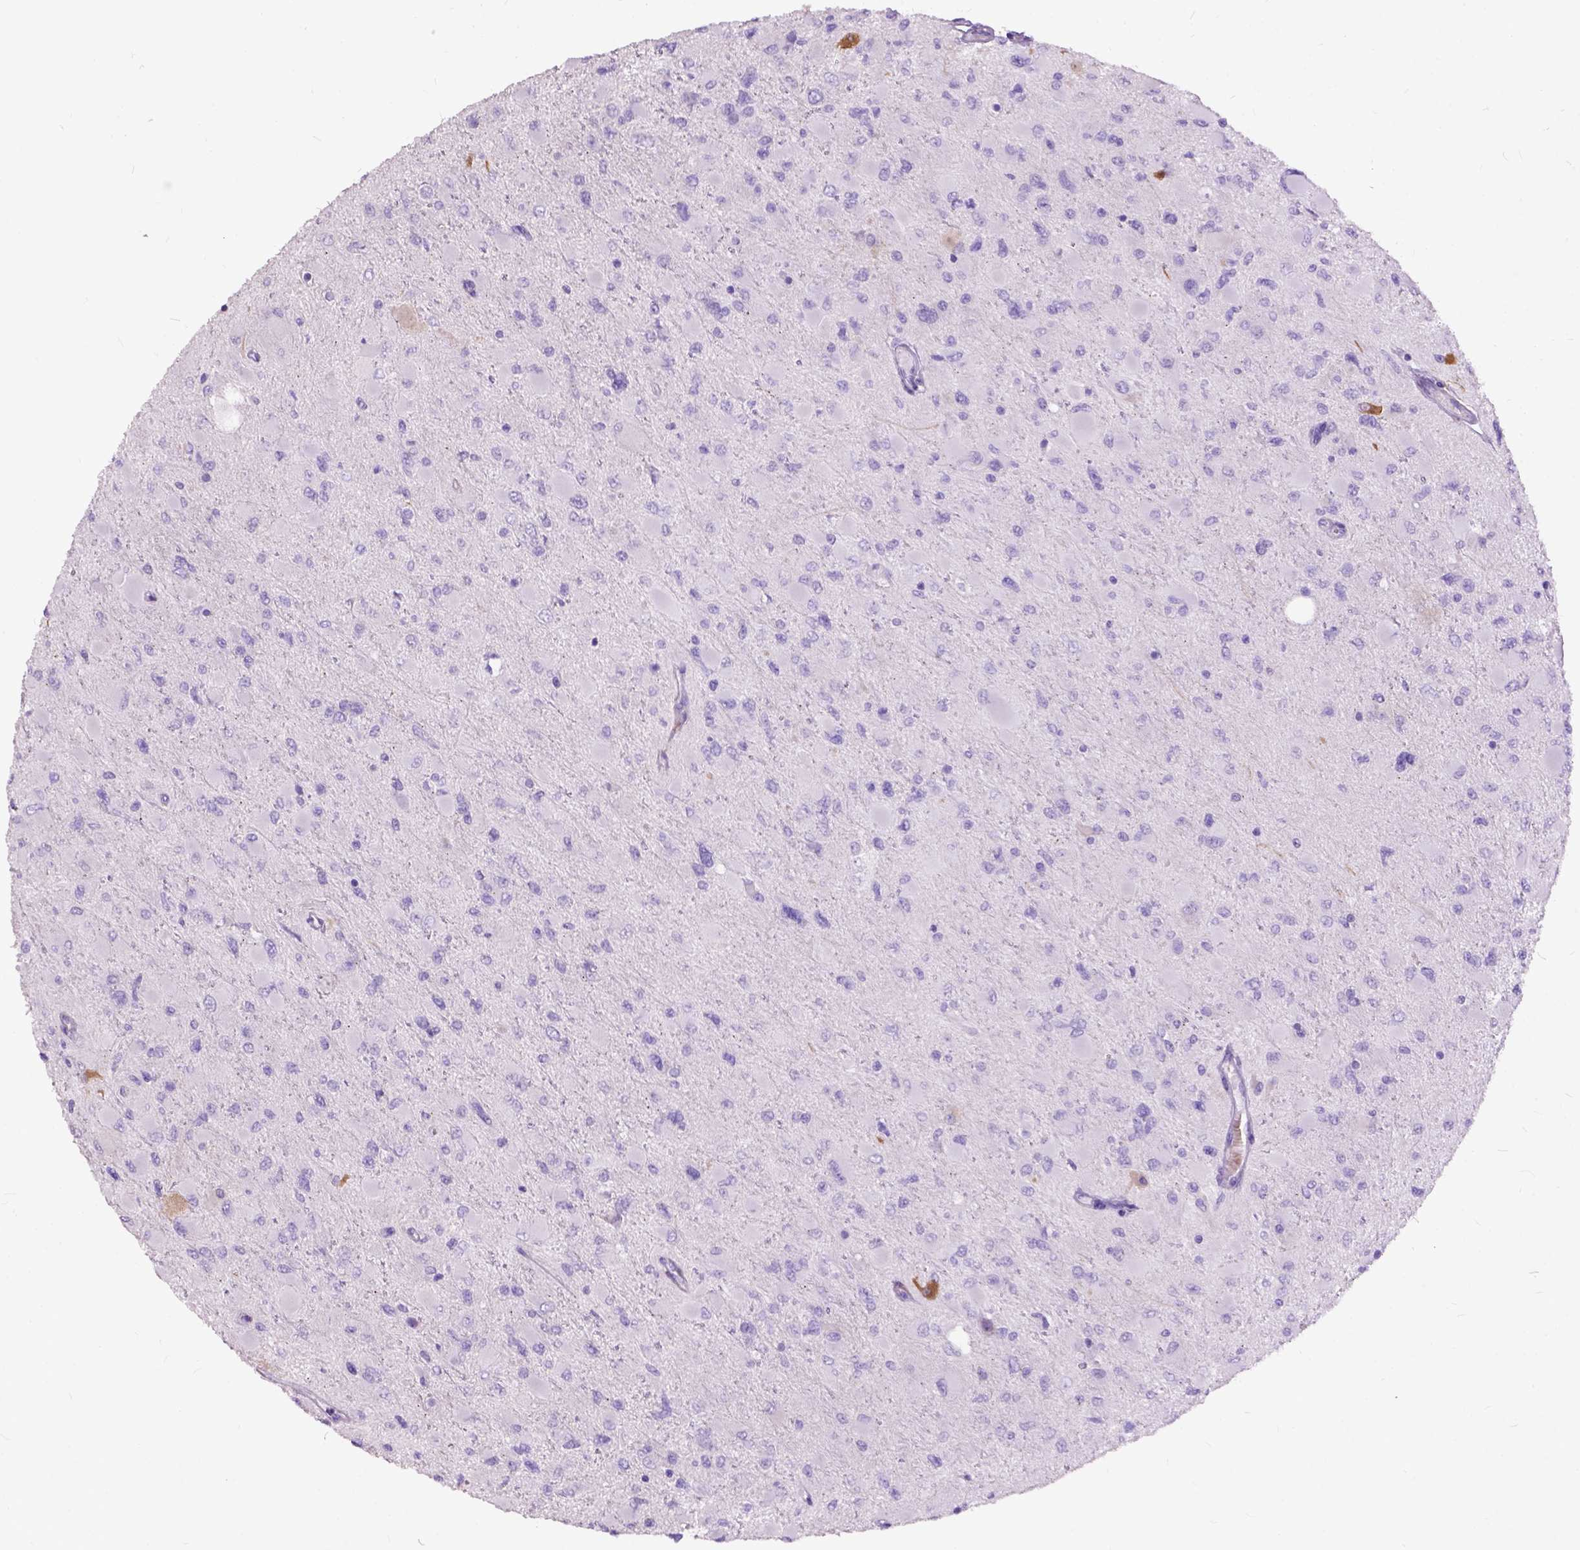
{"staining": {"intensity": "negative", "quantity": "none", "location": "none"}, "tissue": "glioma", "cell_type": "Tumor cells", "image_type": "cancer", "snomed": [{"axis": "morphology", "description": "Glioma, malignant, High grade"}, {"axis": "topography", "description": "Cerebral cortex"}], "caption": "Human malignant glioma (high-grade) stained for a protein using immunohistochemistry (IHC) displays no expression in tumor cells.", "gene": "MAPT", "patient": {"sex": "female", "age": 36}}